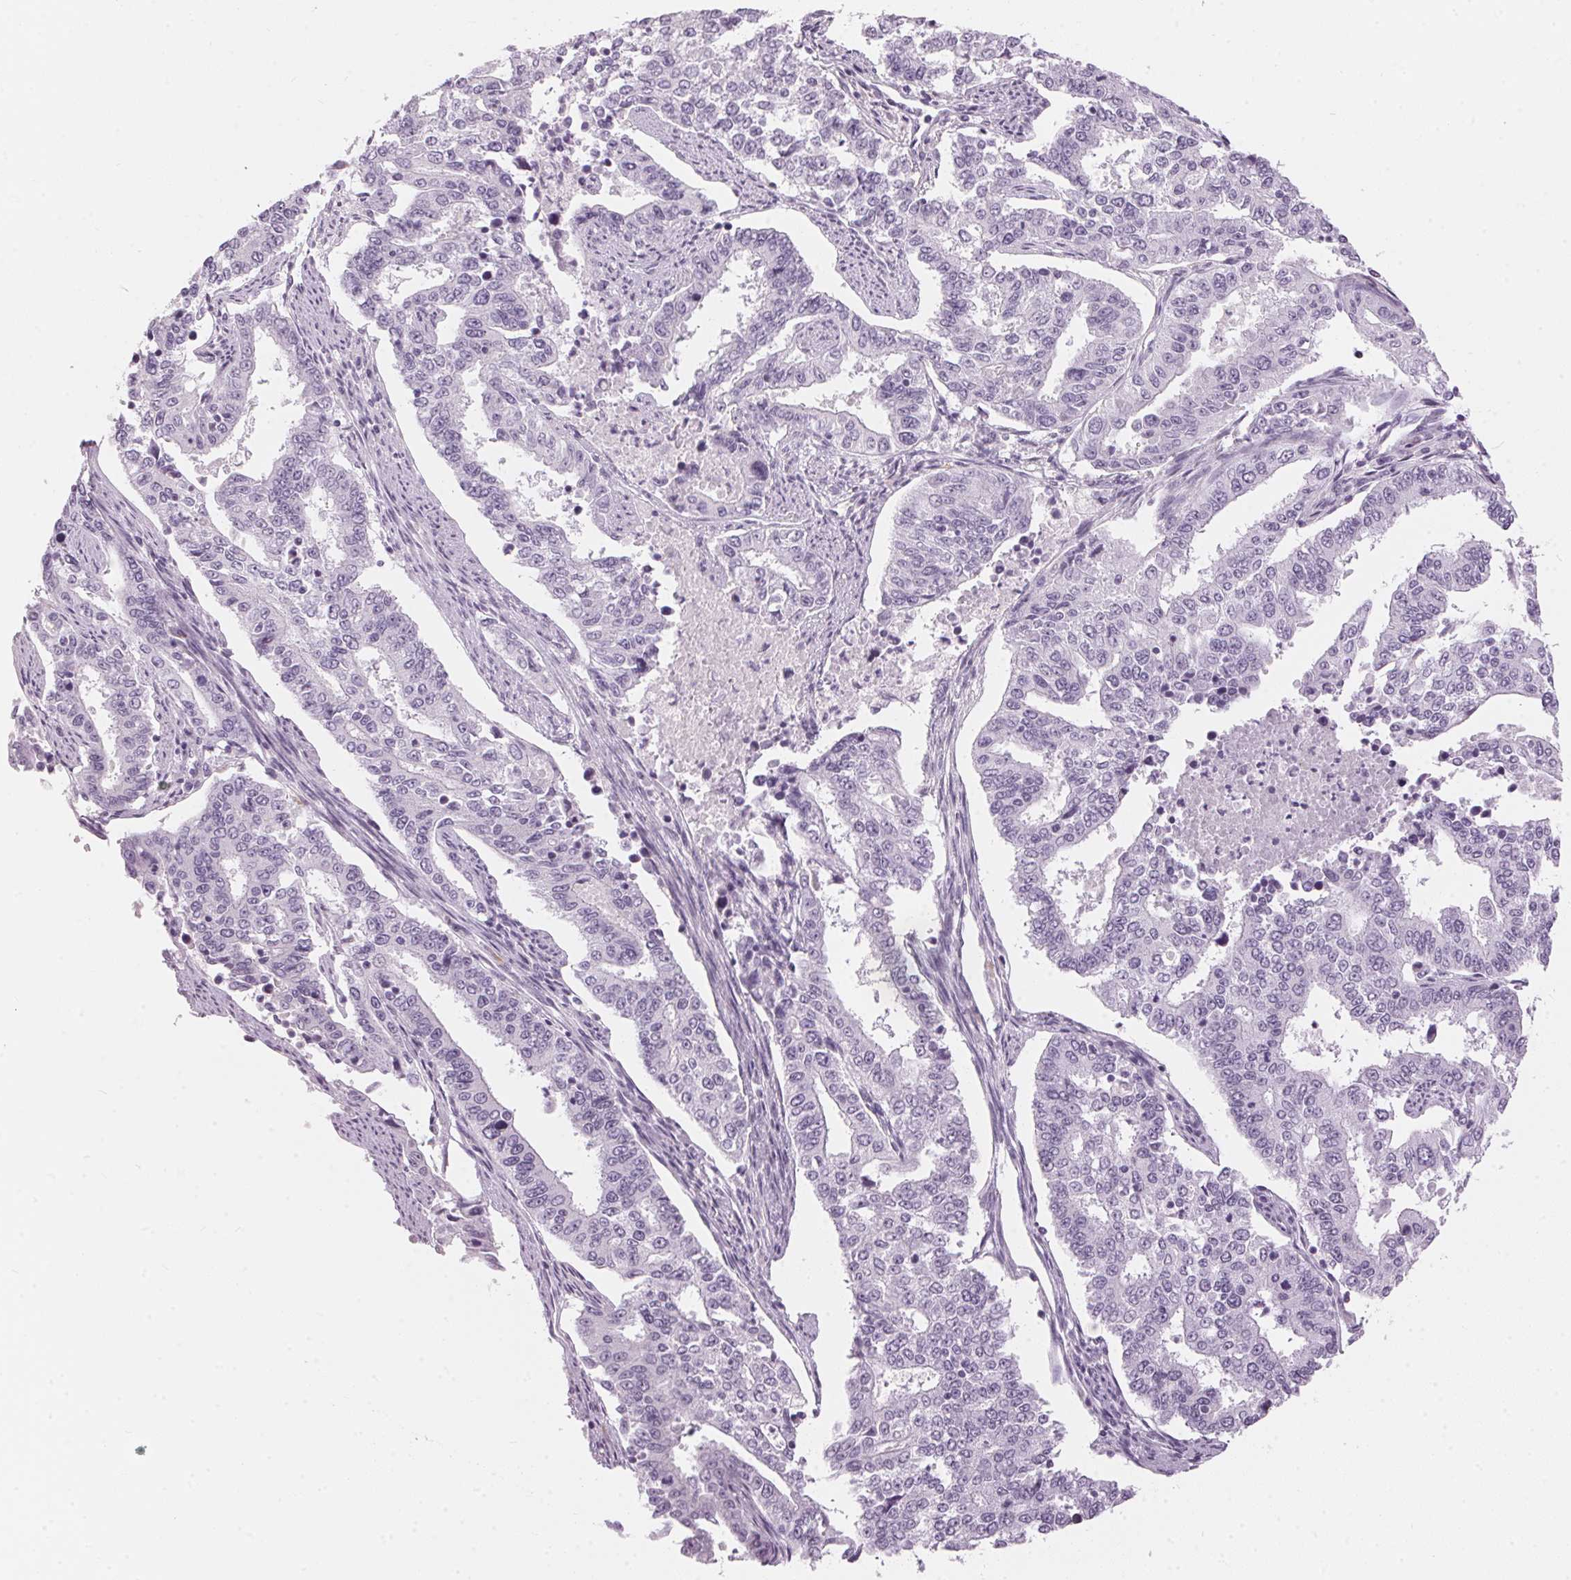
{"staining": {"intensity": "negative", "quantity": "none", "location": "none"}, "tissue": "endometrial cancer", "cell_type": "Tumor cells", "image_type": "cancer", "snomed": [{"axis": "morphology", "description": "Adenocarcinoma, NOS"}, {"axis": "topography", "description": "Uterus"}], "caption": "A micrograph of human endometrial adenocarcinoma is negative for staining in tumor cells.", "gene": "CADPS", "patient": {"sex": "female", "age": 59}}